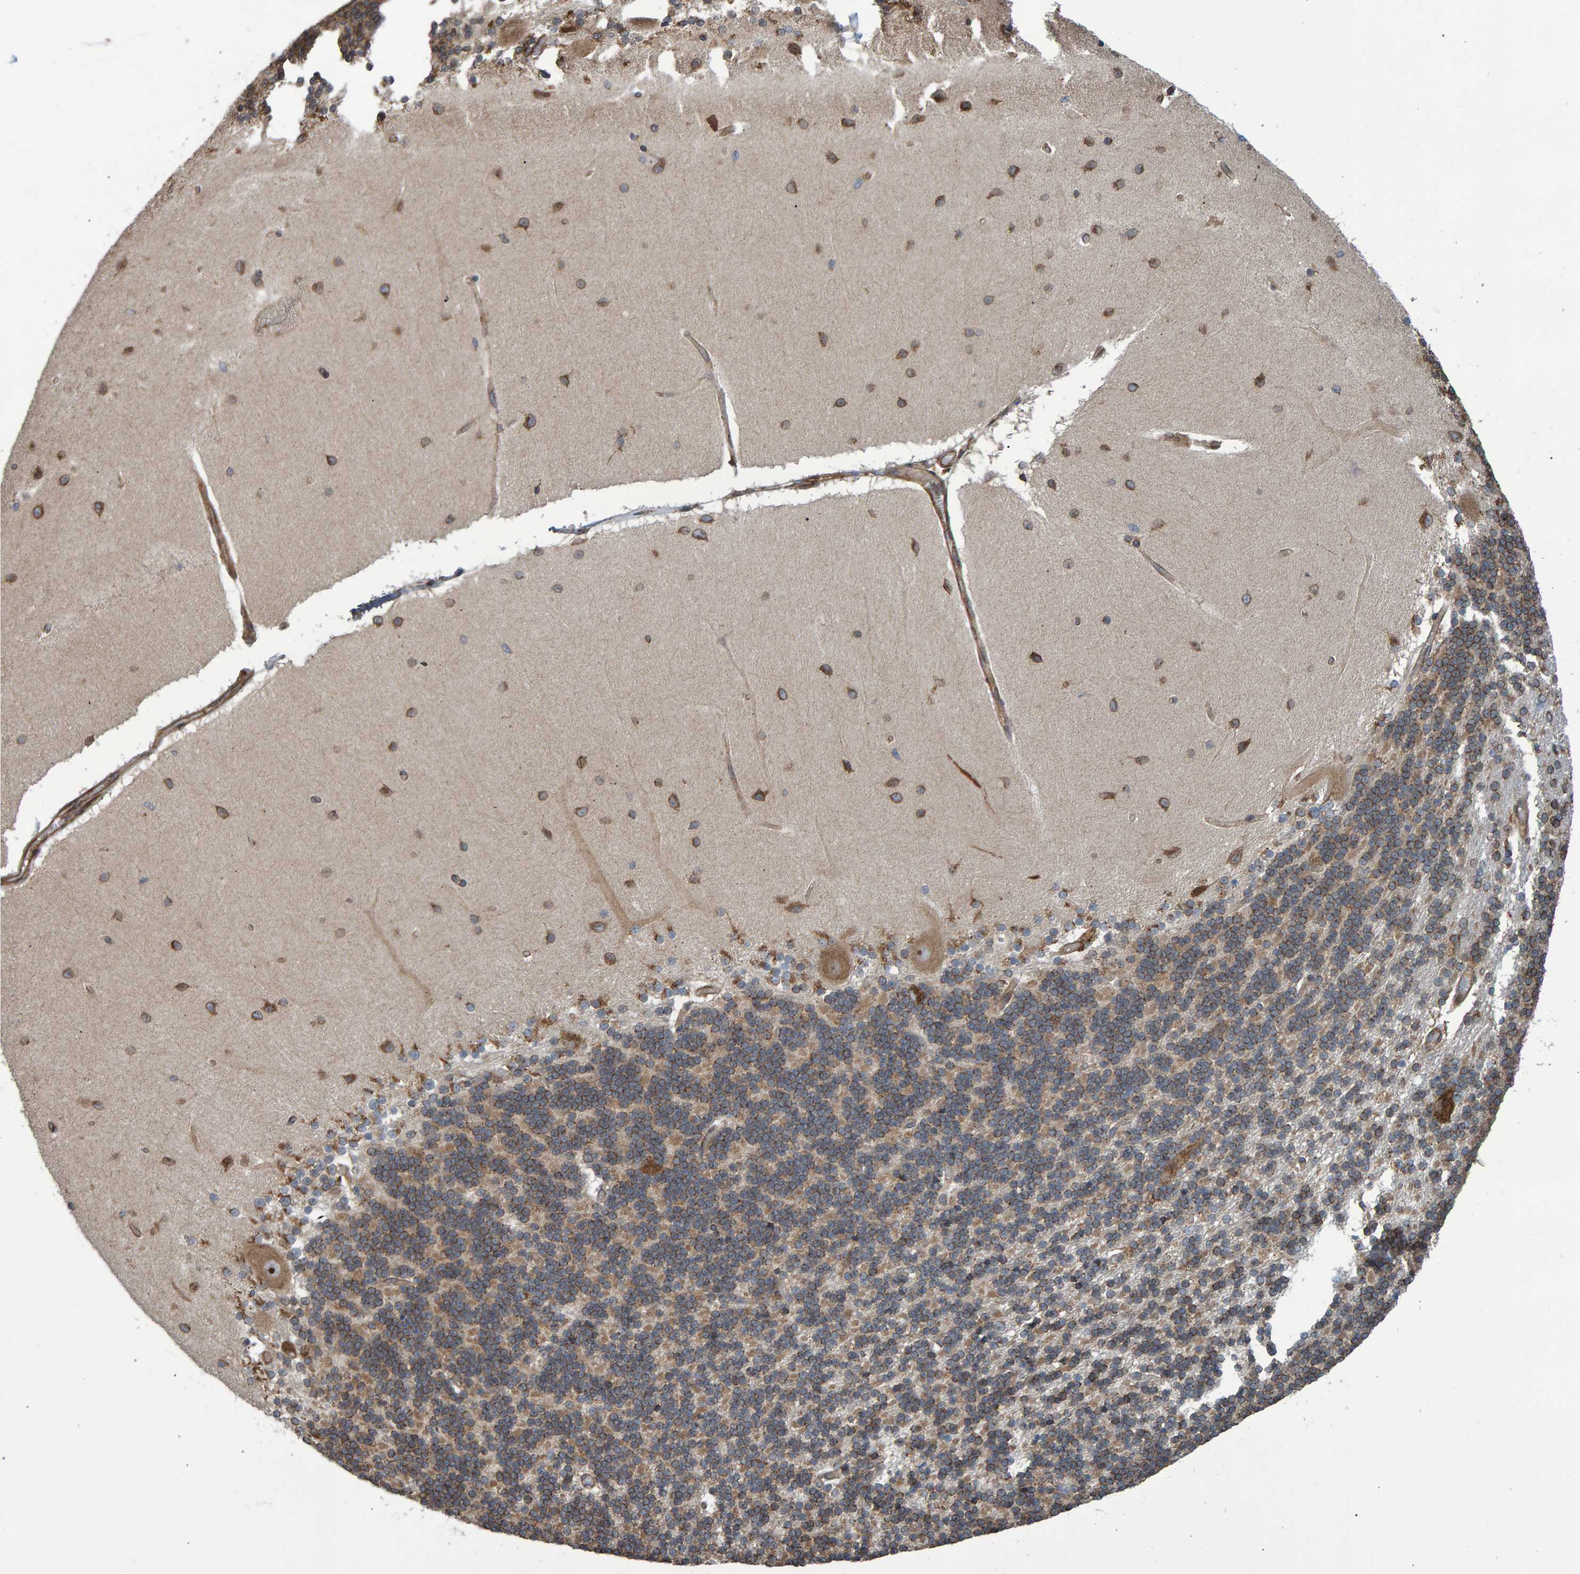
{"staining": {"intensity": "moderate", "quantity": ">75%", "location": "cytoplasmic/membranous"}, "tissue": "cerebellum", "cell_type": "Cells in granular layer", "image_type": "normal", "snomed": [{"axis": "morphology", "description": "Normal tissue, NOS"}, {"axis": "topography", "description": "Cerebellum"}], "caption": "Brown immunohistochemical staining in unremarkable cerebellum shows moderate cytoplasmic/membranous staining in about >75% of cells in granular layer. (DAB (3,3'-diaminobenzidine) IHC, brown staining for protein, blue staining for nuclei).", "gene": "FAM117A", "patient": {"sex": "female", "age": 54}}